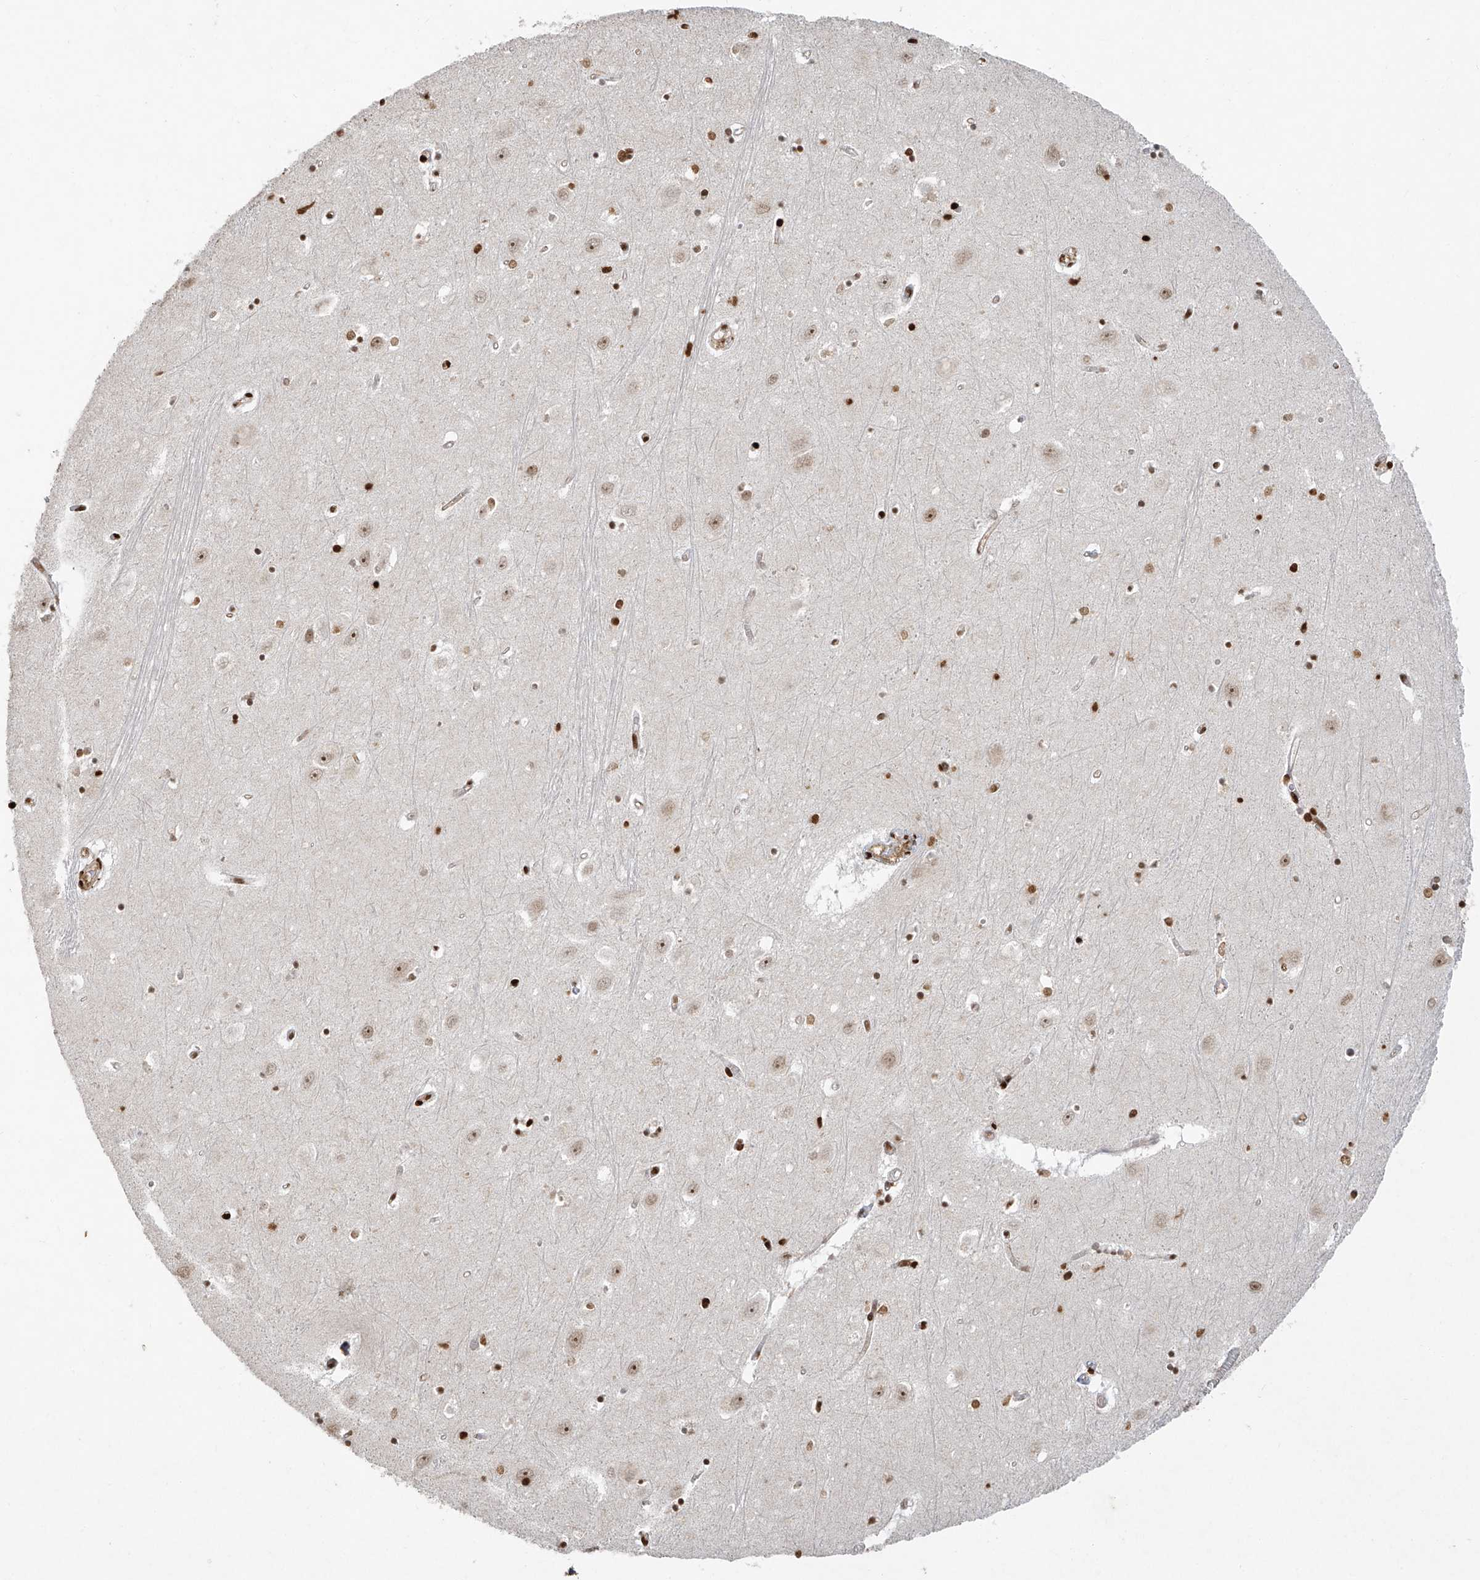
{"staining": {"intensity": "strong", "quantity": ">75%", "location": "nuclear"}, "tissue": "hippocampus", "cell_type": "Glial cells", "image_type": "normal", "snomed": [{"axis": "morphology", "description": "Normal tissue, NOS"}, {"axis": "topography", "description": "Hippocampus"}], "caption": "Immunohistochemistry staining of benign hippocampus, which shows high levels of strong nuclear expression in about >75% of glial cells indicating strong nuclear protein expression. The staining was performed using DAB (brown) for protein detection and nuclei were counterstained in hematoxylin (blue).", "gene": "ATRIP", "patient": {"sex": "female", "age": 64}}